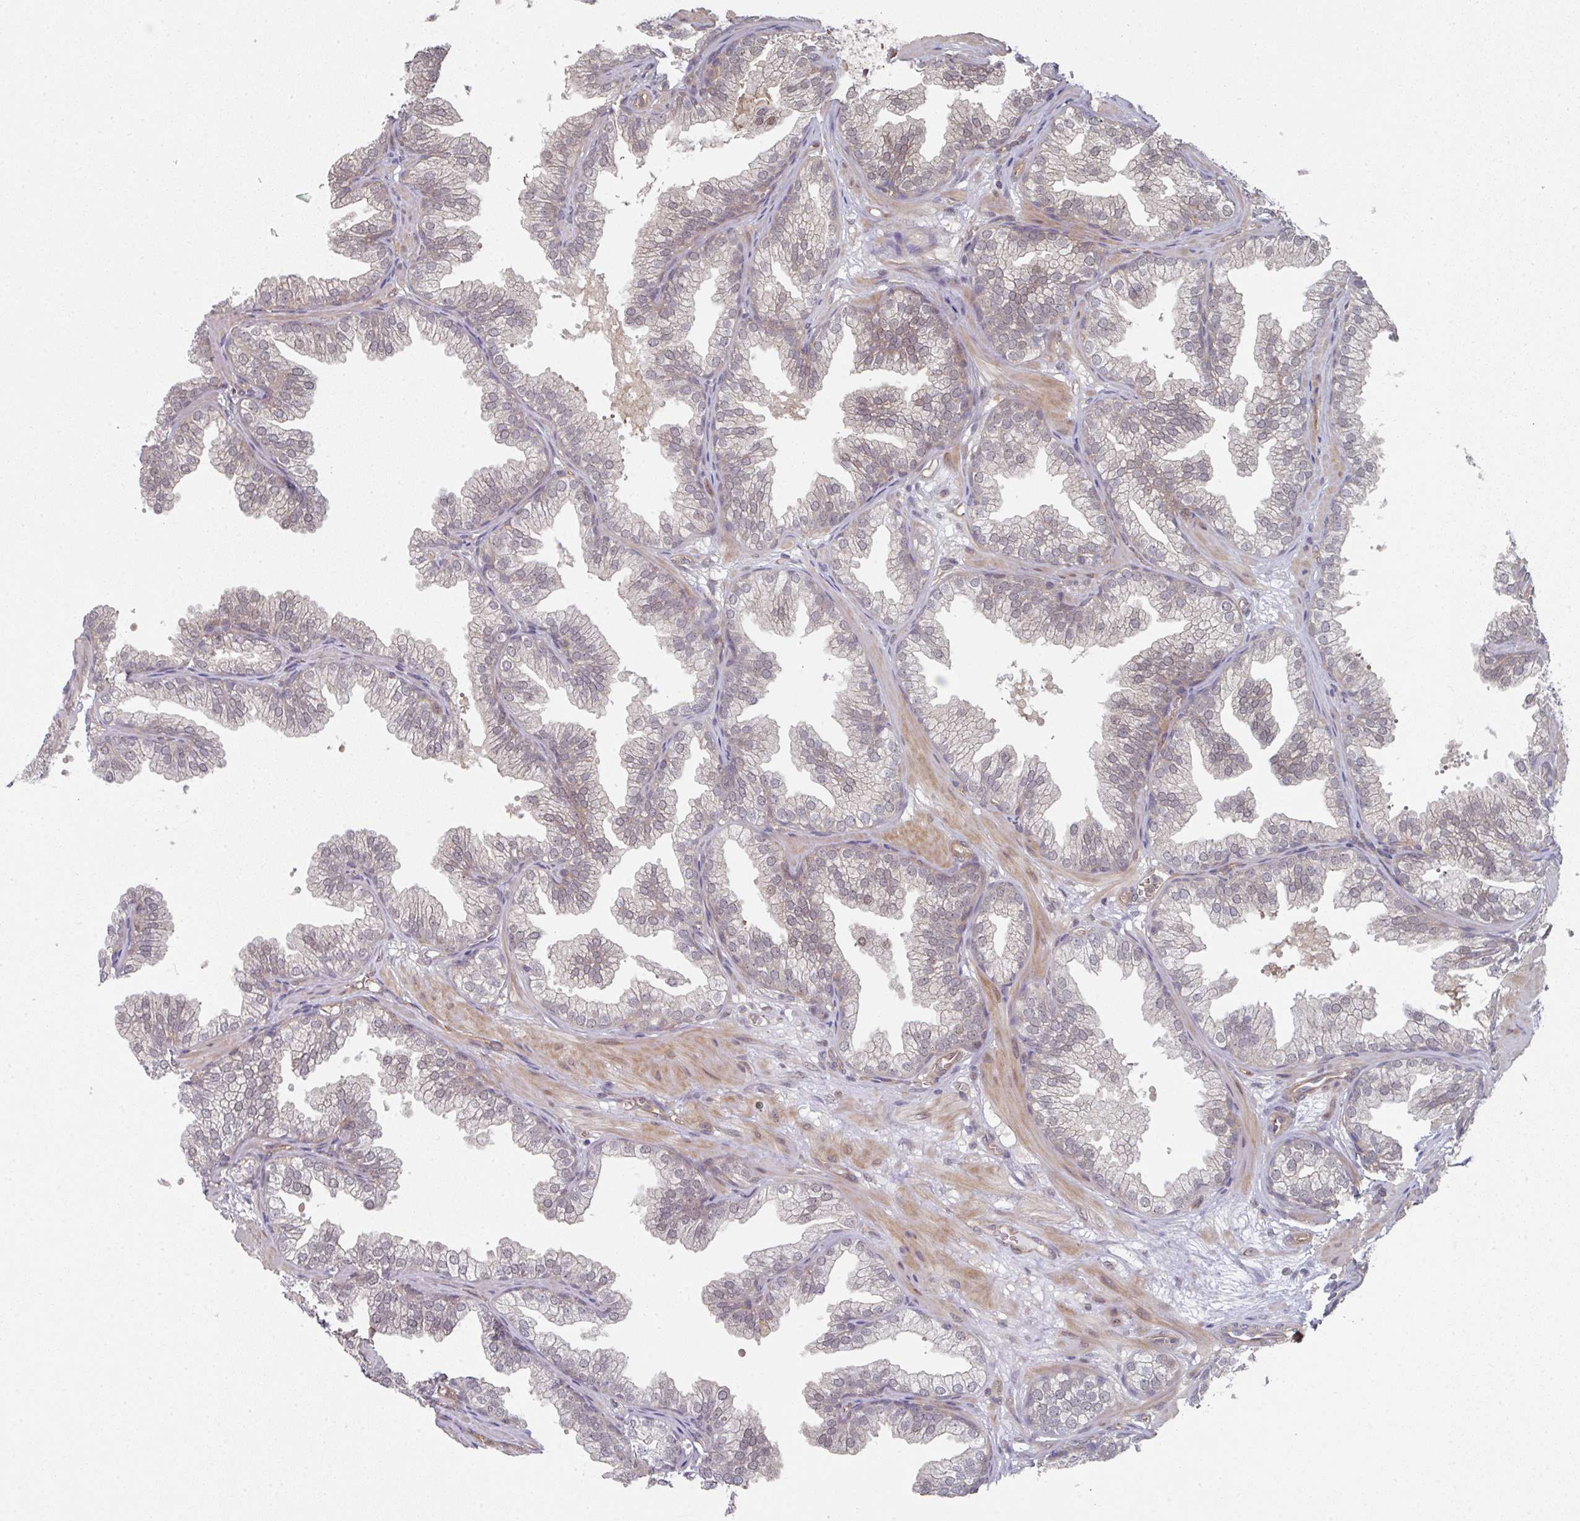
{"staining": {"intensity": "weak", "quantity": "<25%", "location": "cytoplasmic/membranous,nuclear"}, "tissue": "prostate", "cell_type": "Glandular cells", "image_type": "normal", "snomed": [{"axis": "morphology", "description": "Normal tissue, NOS"}, {"axis": "topography", "description": "Prostate"}], "caption": "Immunohistochemistry (IHC) image of normal prostate: prostate stained with DAB (3,3'-diaminobenzidine) reveals no significant protein staining in glandular cells. (Stains: DAB (3,3'-diaminobenzidine) immunohistochemistry (IHC) with hematoxylin counter stain, Microscopy: brightfield microscopy at high magnification).", "gene": "PSME3IP1", "patient": {"sex": "male", "age": 37}}